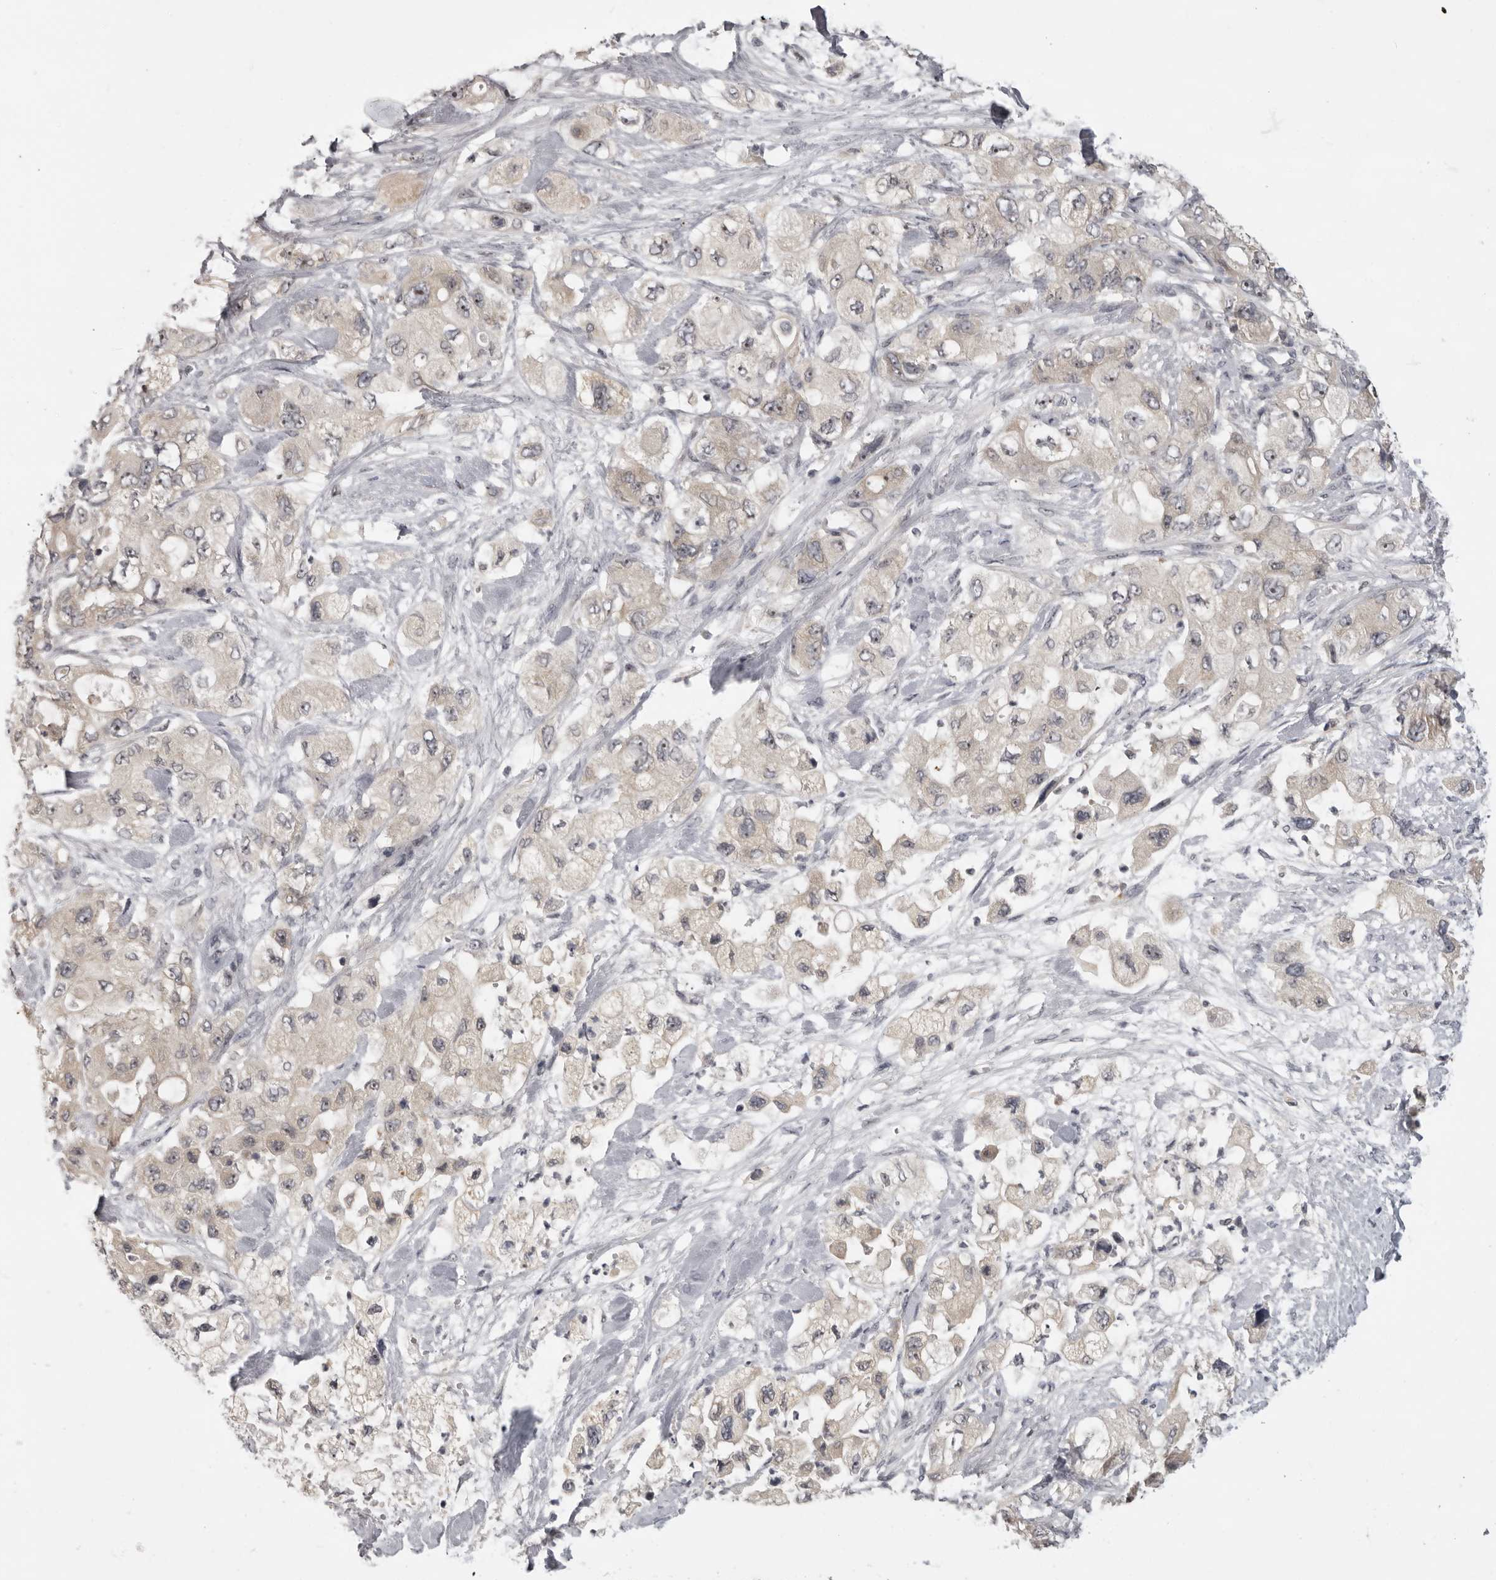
{"staining": {"intensity": "negative", "quantity": "none", "location": "none"}, "tissue": "pancreatic cancer", "cell_type": "Tumor cells", "image_type": "cancer", "snomed": [{"axis": "morphology", "description": "Adenocarcinoma, NOS"}, {"axis": "topography", "description": "Pancreas"}], "caption": "This photomicrograph is of pancreatic cancer stained with immunohistochemistry to label a protein in brown with the nuclei are counter-stained blue. There is no staining in tumor cells. (DAB (3,3'-diaminobenzidine) immunohistochemistry with hematoxylin counter stain).", "gene": "MRTO4", "patient": {"sex": "female", "age": 73}}